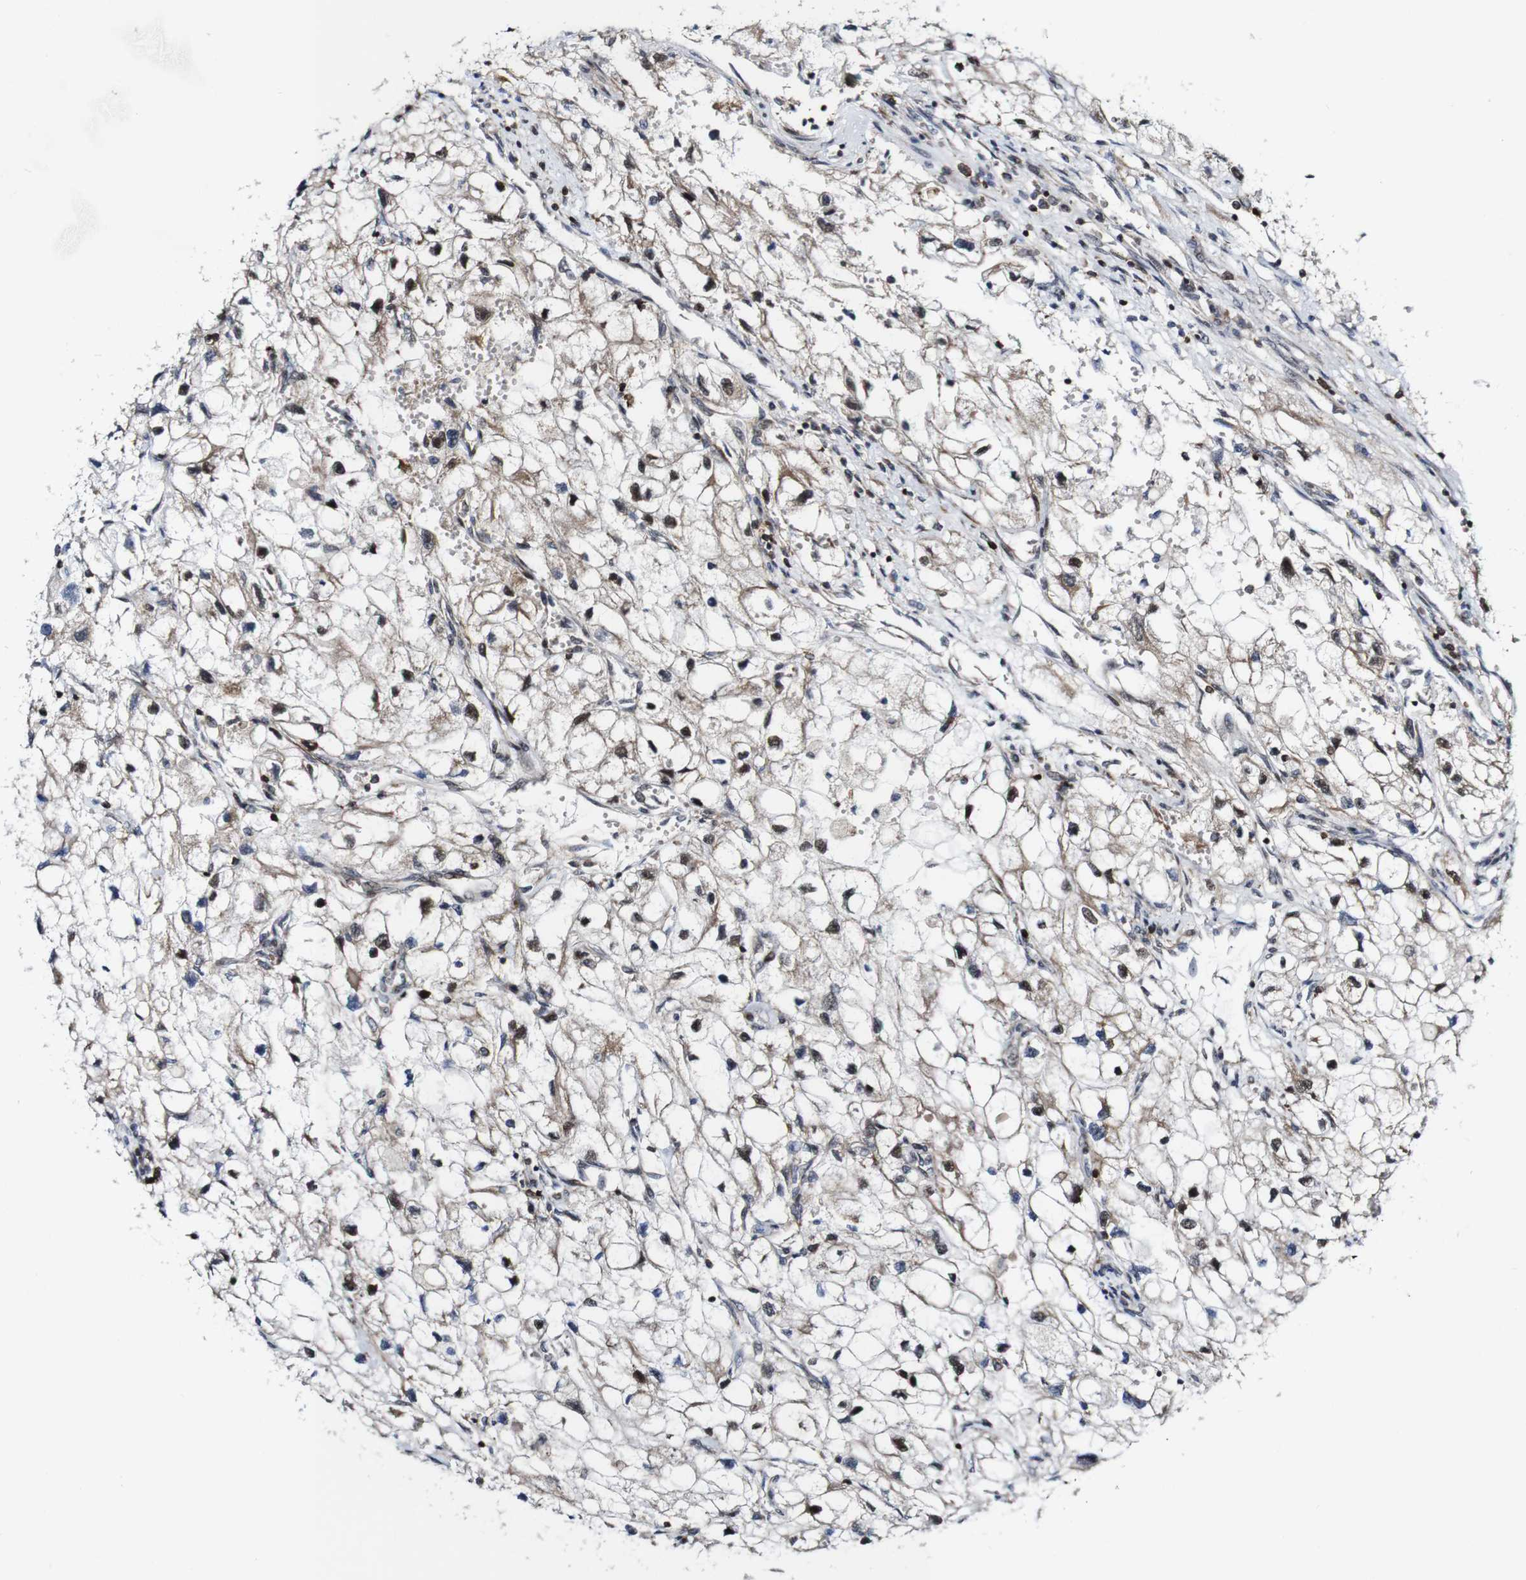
{"staining": {"intensity": "negative", "quantity": "none", "location": "none"}, "tissue": "renal cancer", "cell_type": "Tumor cells", "image_type": "cancer", "snomed": [{"axis": "morphology", "description": "Adenocarcinoma, NOS"}, {"axis": "topography", "description": "Kidney"}], "caption": "Image shows no significant protein positivity in tumor cells of renal adenocarcinoma.", "gene": "JAK2", "patient": {"sex": "female", "age": 70}}